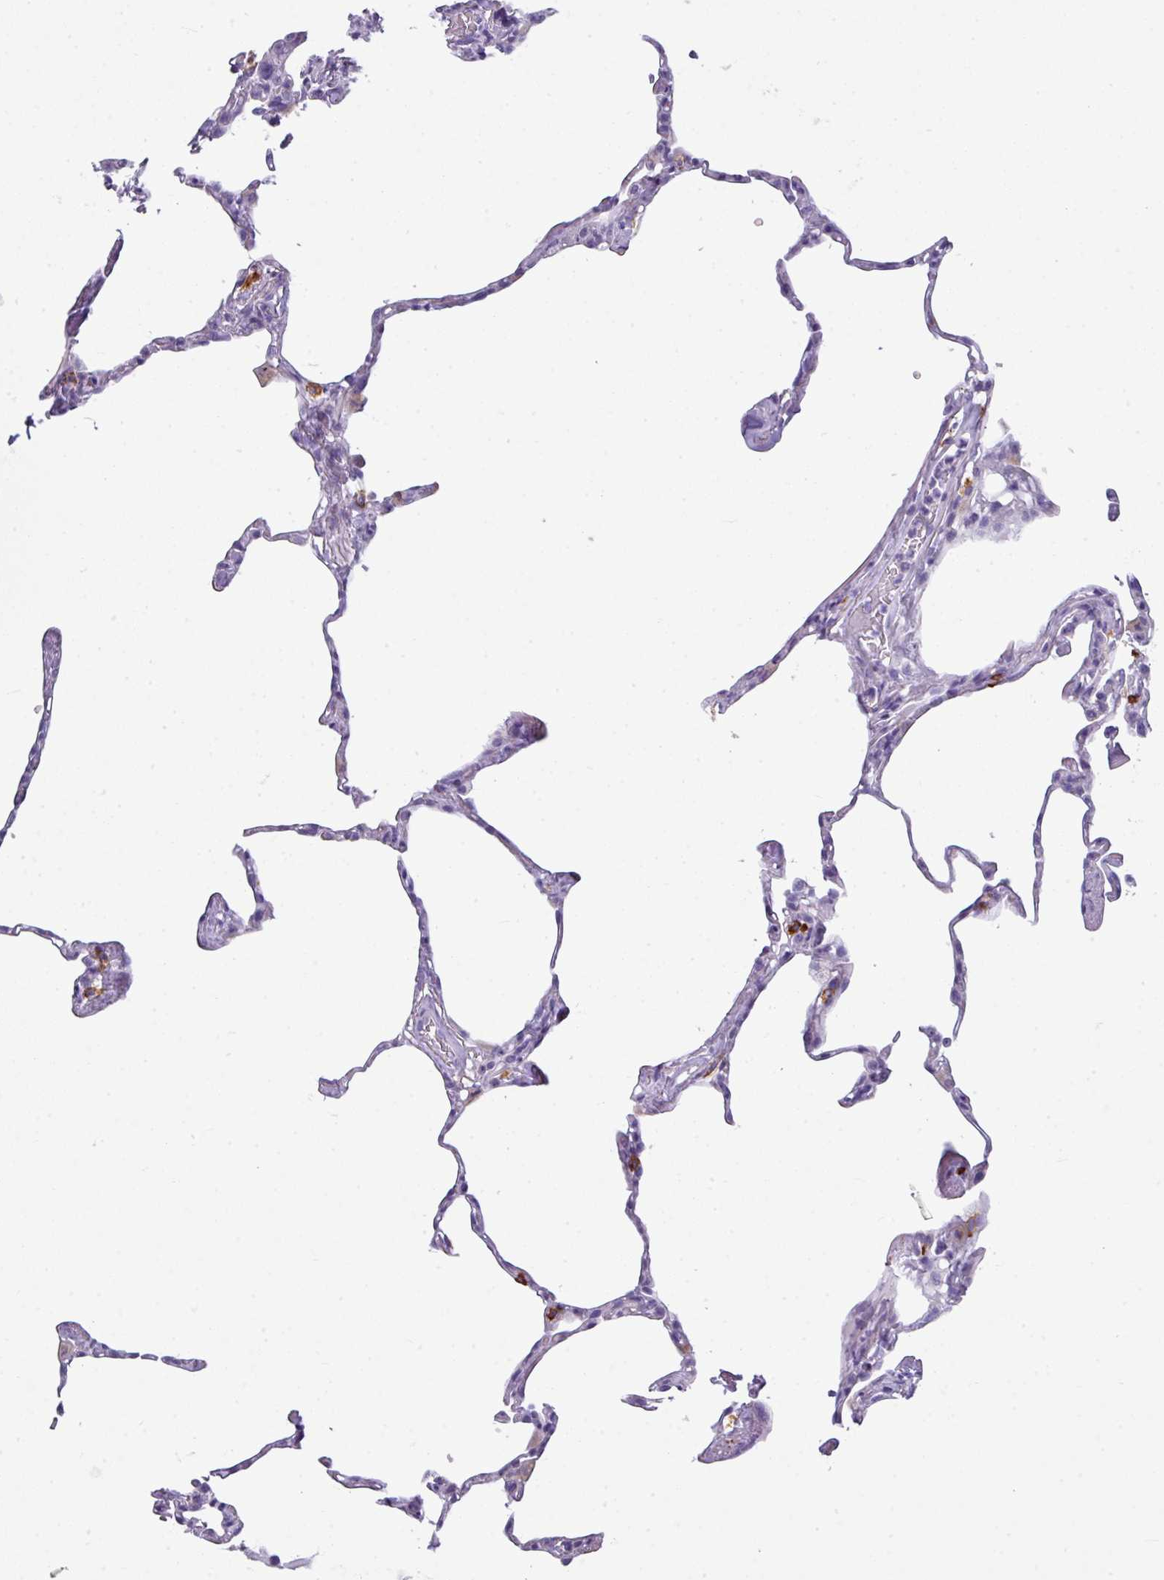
{"staining": {"intensity": "negative", "quantity": "none", "location": "none"}, "tissue": "lung", "cell_type": "Alveolar cells", "image_type": "normal", "snomed": [{"axis": "morphology", "description": "Normal tissue, NOS"}, {"axis": "topography", "description": "Lung"}], "caption": "Immunohistochemical staining of normal lung displays no significant staining in alveolar cells.", "gene": "ABCC5", "patient": {"sex": "male", "age": 65}}